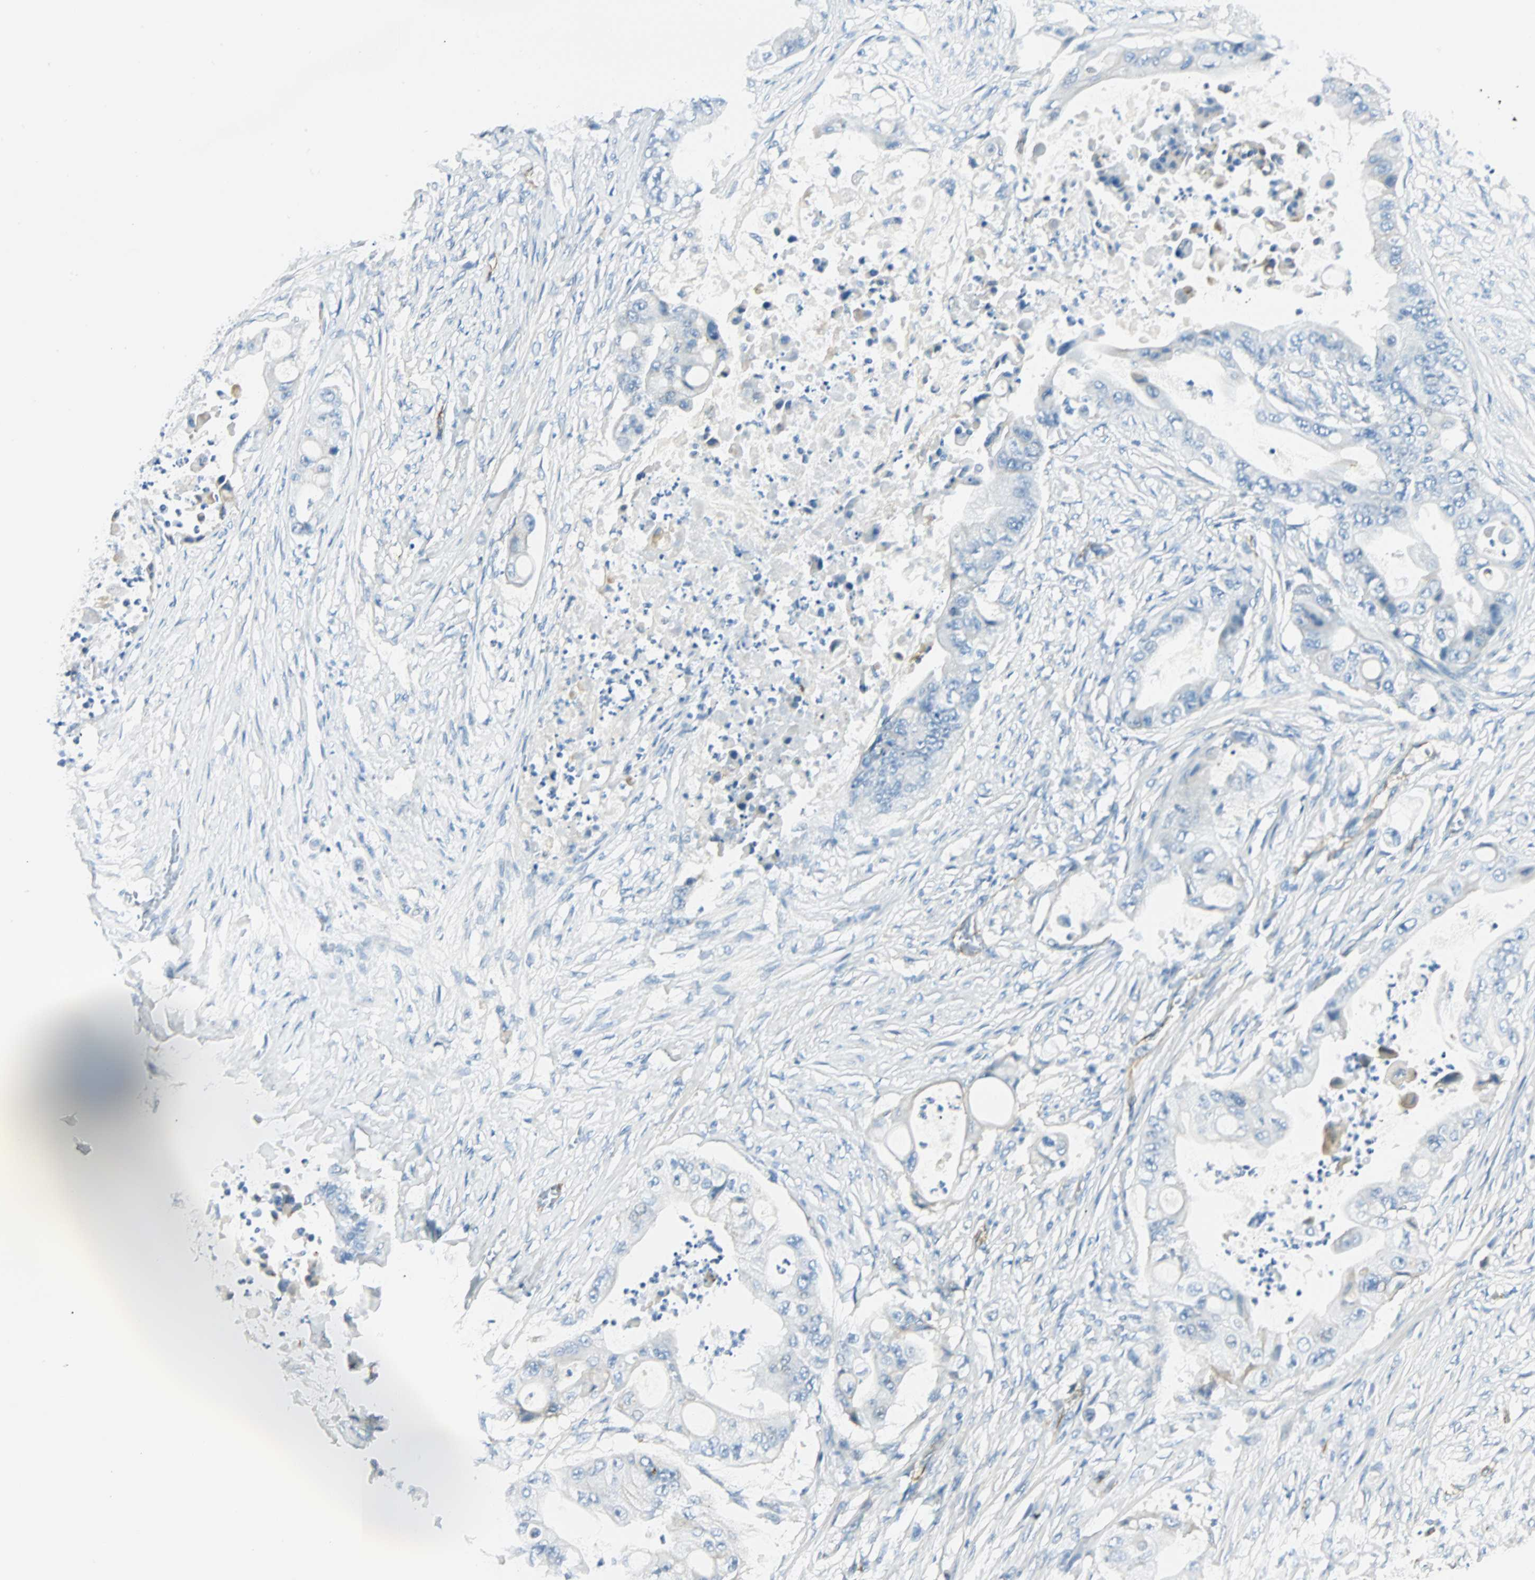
{"staining": {"intensity": "negative", "quantity": "none", "location": "none"}, "tissue": "stomach cancer", "cell_type": "Tumor cells", "image_type": "cancer", "snomed": [{"axis": "morphology", "description": "Adenocarcinoma, NOS"}, {"axis": "topography", "description": "Stomach"}], "caption": "Tumor cells show no significant staining in stomach cancer (adenocarcinoma).", "gene": "VPS9D1", "patient": {"sex": "female", "age": 73}}